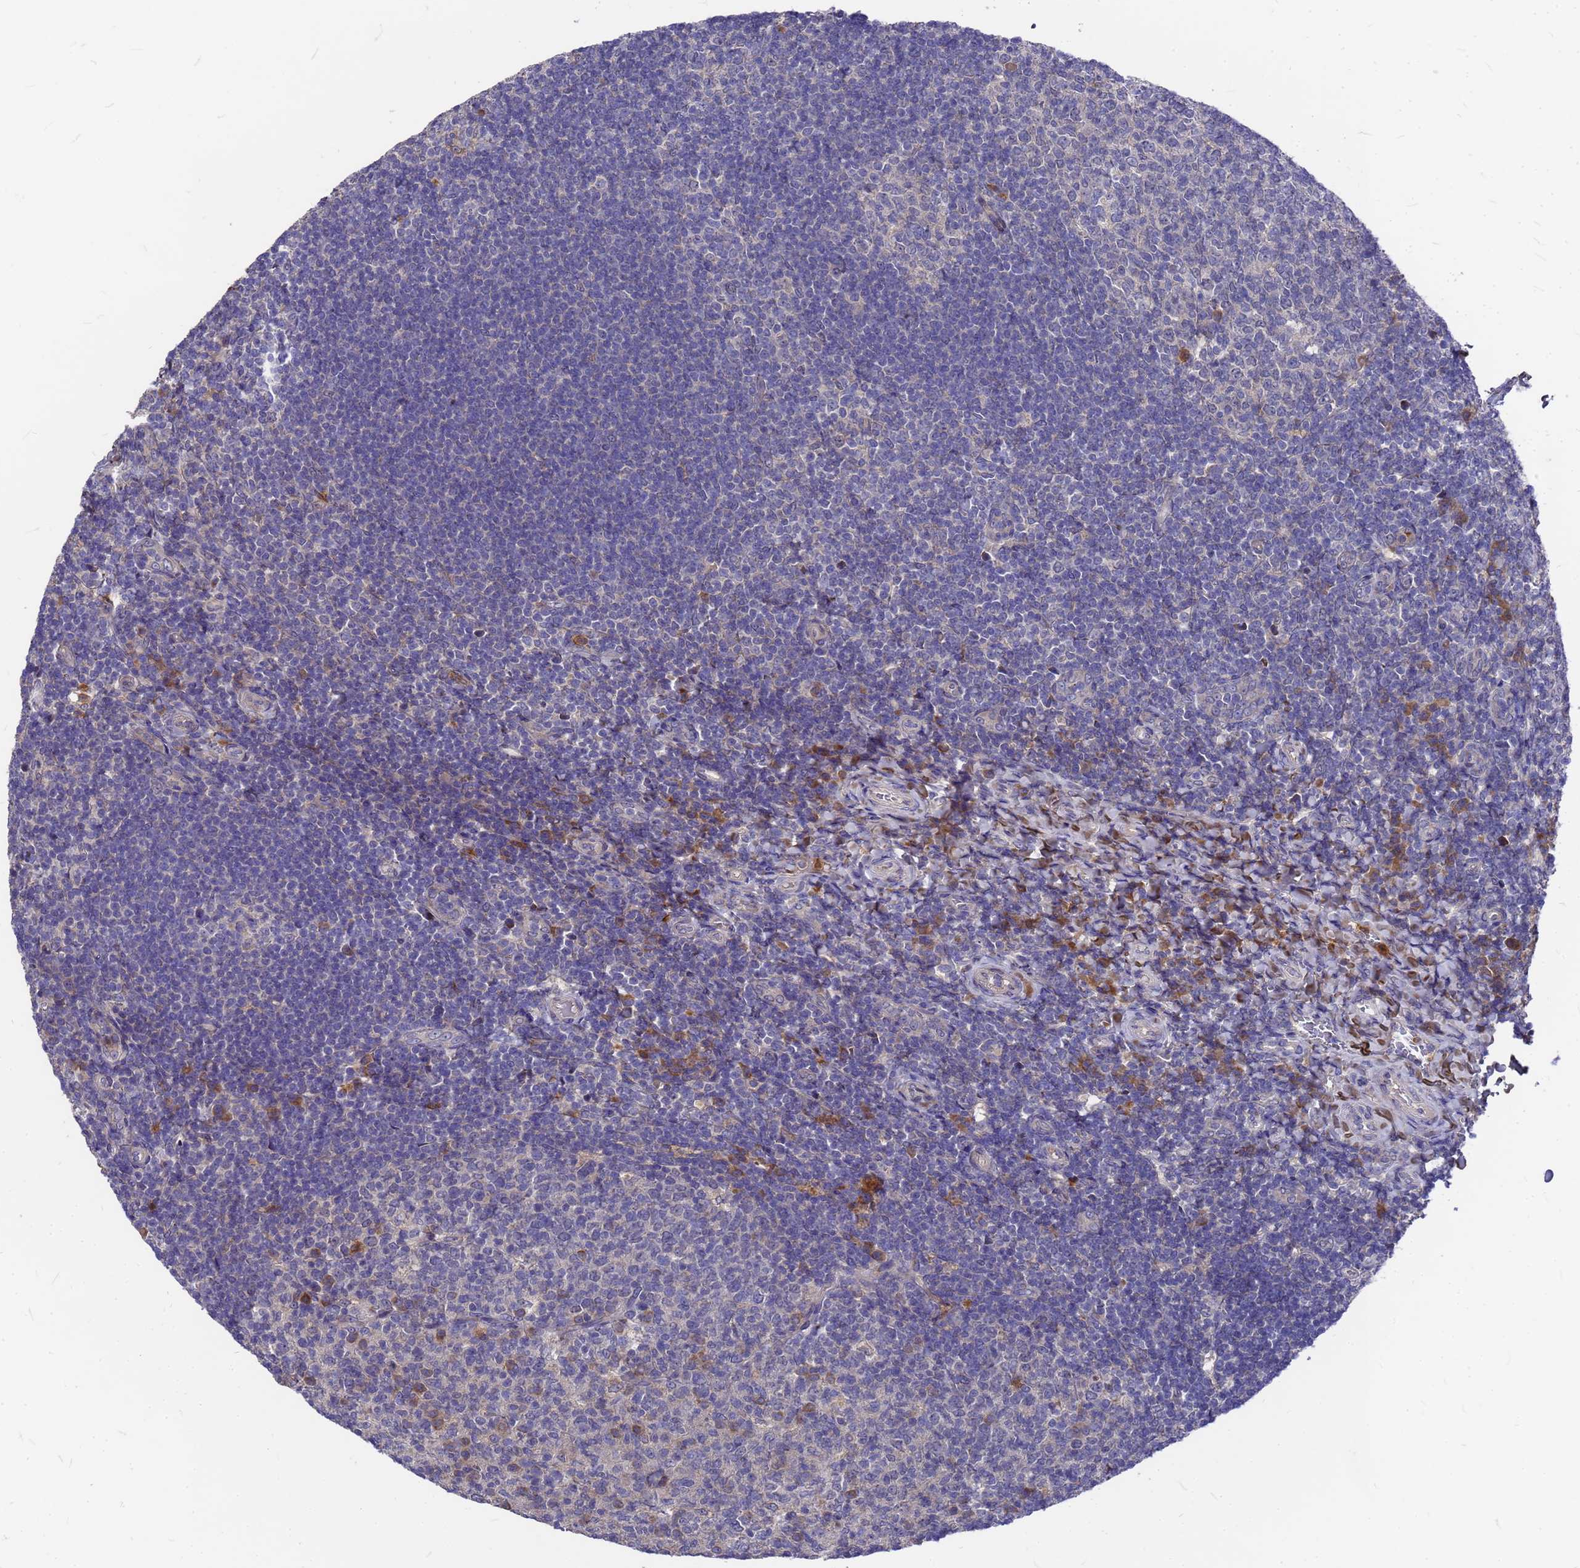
{"staining": {"intensity": "negative", "quantity": "none", "location": "none"}, "tissue": "tonsil", "cell_type": "Germinal center cells", "image_type": "normal", "snomed": [{"axis": "morphology", "description": "Normal tissue, NOS"}, {"axis": "topography", "description": "Tonsil"}], "caption": "An image of tonsil stained for a protein shows no brown staining in germinal center cells.", "gene": "ZNF717", "patient": {"sex": "female", "age": 10}}